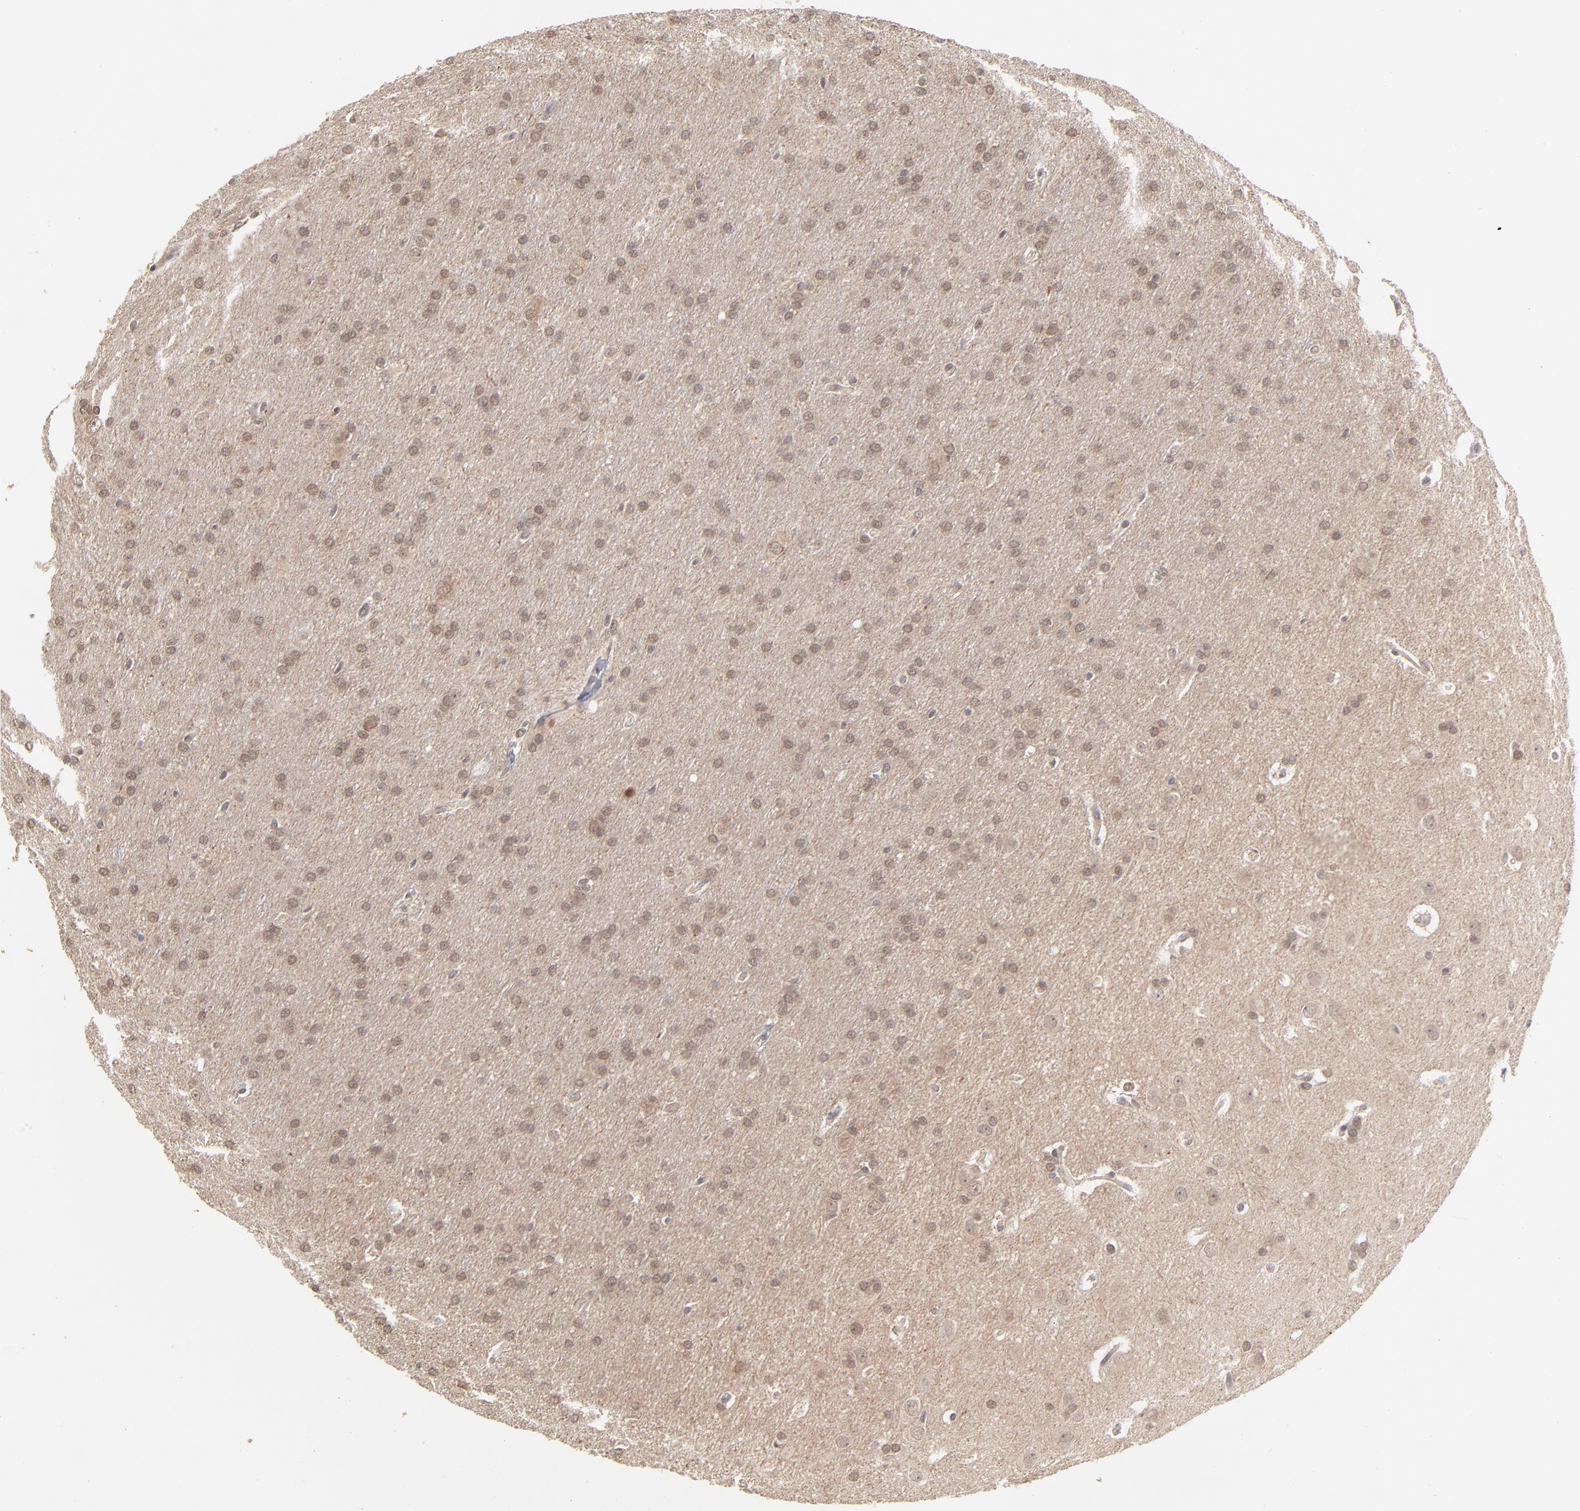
{"staining": {"intensity": "weak", "quantity": "25%-75%", "location": "nuclear"}, "tissue": "glioma", "cell_type": "Tumor cells", "image_type": "cancer", "snomed": [{"axis": "morphology", "description": "Glioma, malignant, Low grade"}, {"axis": "topography", "description": "Brain"}], "caption": "Human glioma stained with a brown dye demonstrates weak nuclear positive expression in approximately 25%-75% of tumor cells.", "gene": "MSL2", "patient": {"sex": "female", "age": 32}}